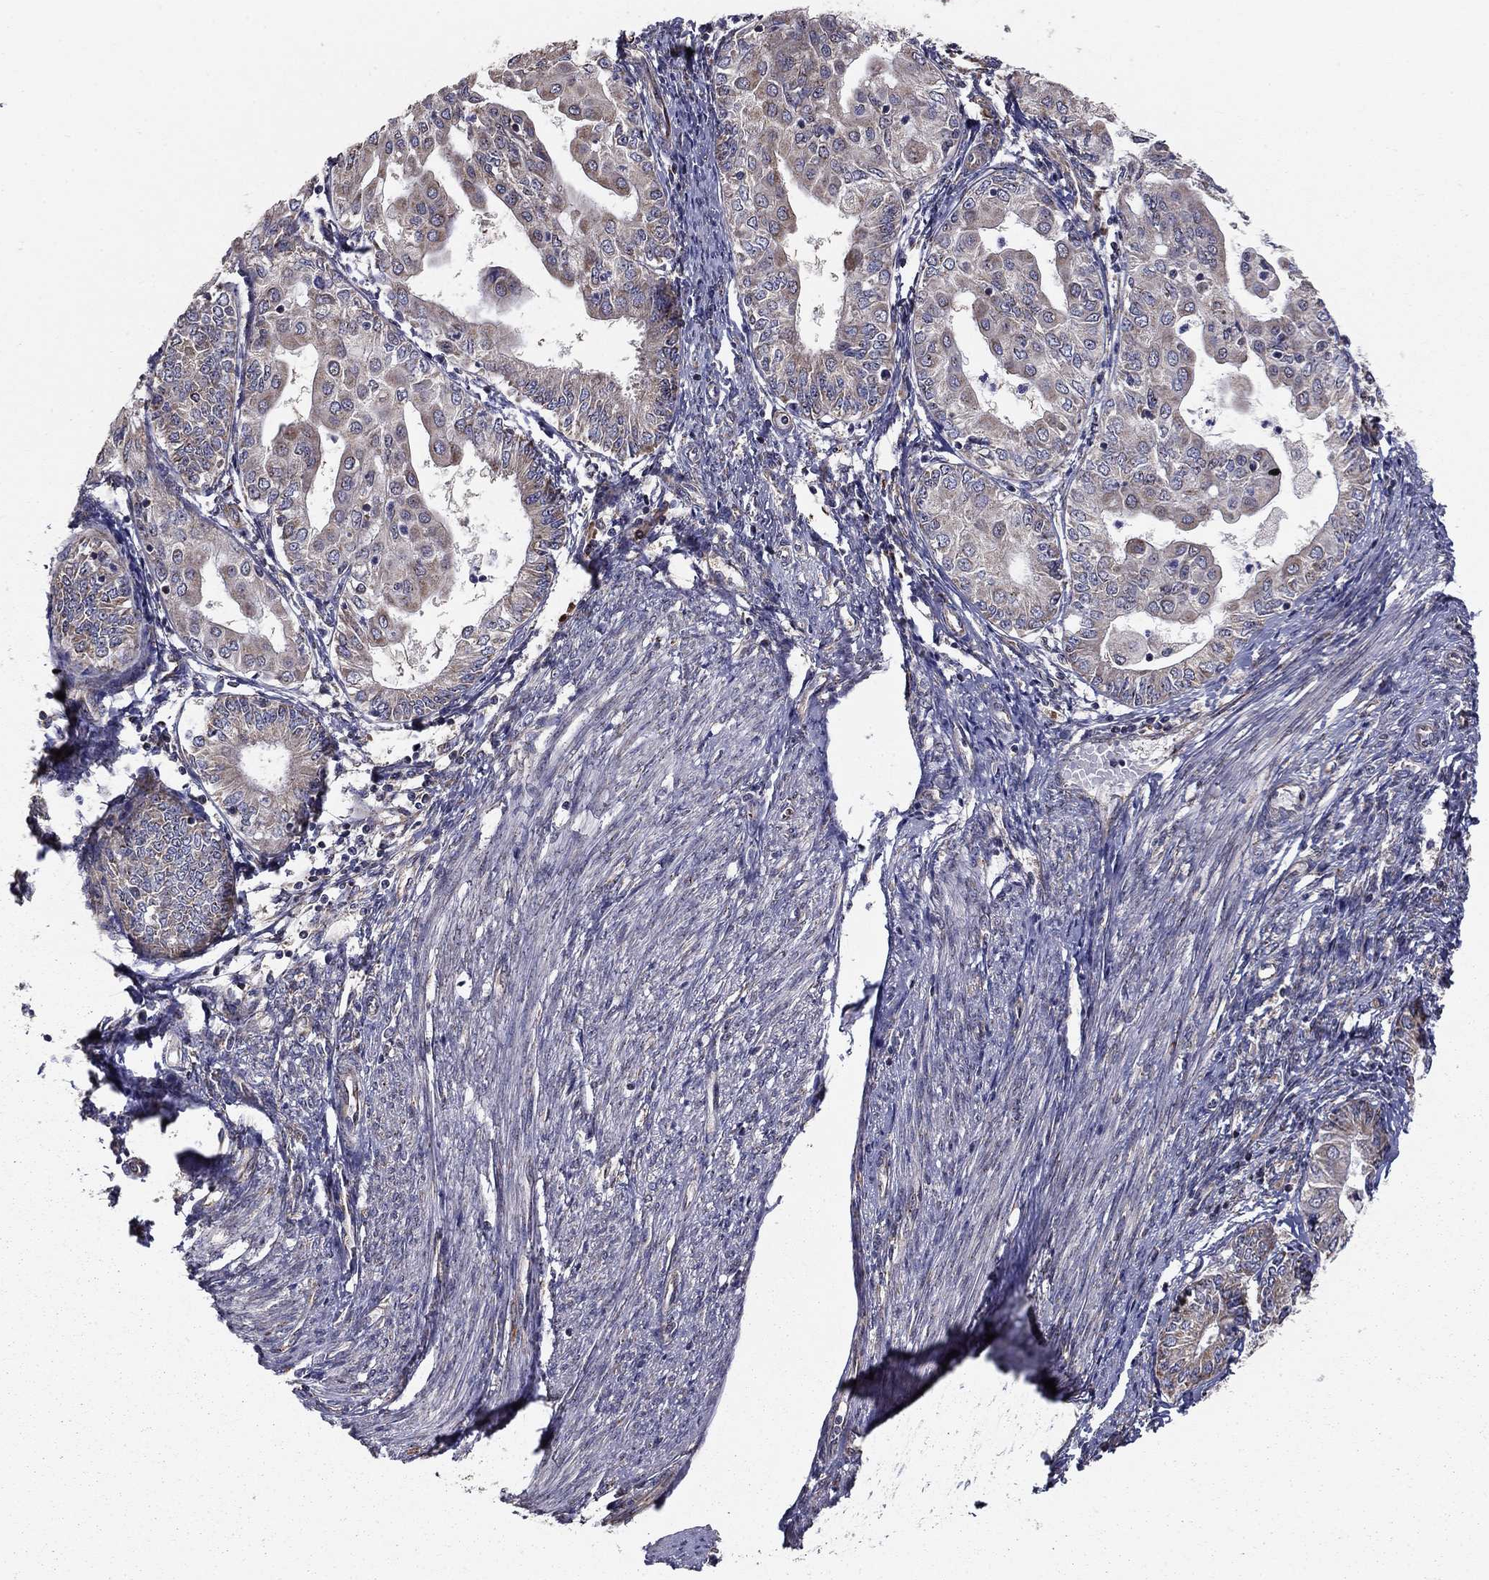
{"staining": {"intensity": "moderate", "quantity": "<25%", "location": "cytoplasmic/membranous"}, "tissue": "endometrial cancer", "cell_type": "Tumor cells", "image_type": "cancer", "snomed": [{"axis": "morphology", "description": "Adenocarcinoma, NOS"}, {"axis": "topography", "description": "Endometrium"}], "caption": "IHC (DAB) staining of endometrial cancer demonstrates moderate cytoplasmic/membranous protein expression in approximately <25% of tumor cells.", "gene": "NKIRAS1", "patient": {"sex": "female", "age": 68}}